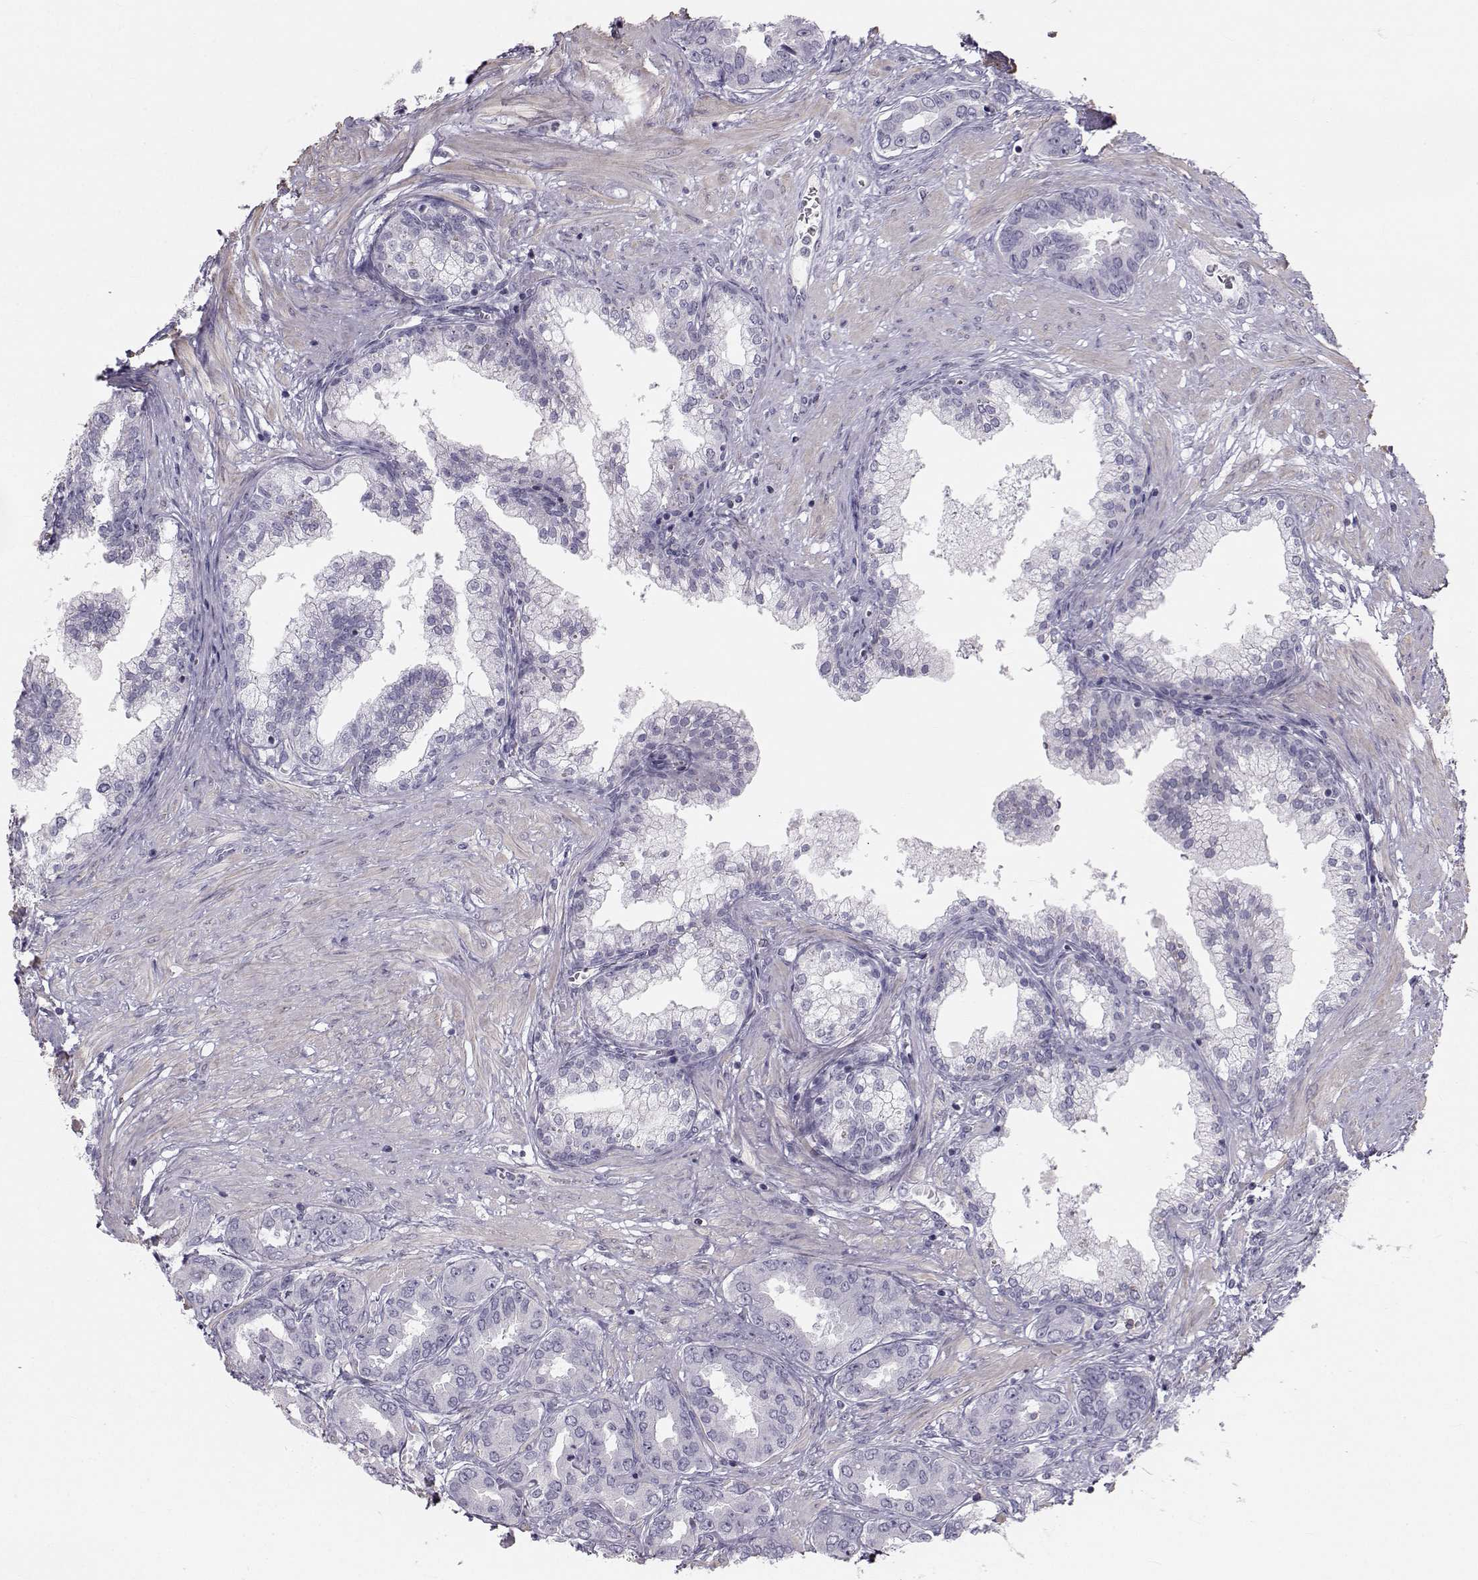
{"staining": {"intensity": "negative", "quantity": "none", "location": "none"}, "tissue": "prostate cancer", "cell_type": "Tumor cells", "image_type": "cancer", "snomed": [{"axis": "morphology", "description": "Adenocarcinoma, NOS"}, {"axis": "topography", "description": "Prostate"}], "caption": "High magnification brightfield microscopy of prostate cancer stained with DAB (3,3'-diaminobenzidine) (brown) and counterstained with hematoxylin (blue): tumor cells show no significant positivity.", "gene": "GARIN3", "patient": {"sex": "male", "age": 67}}